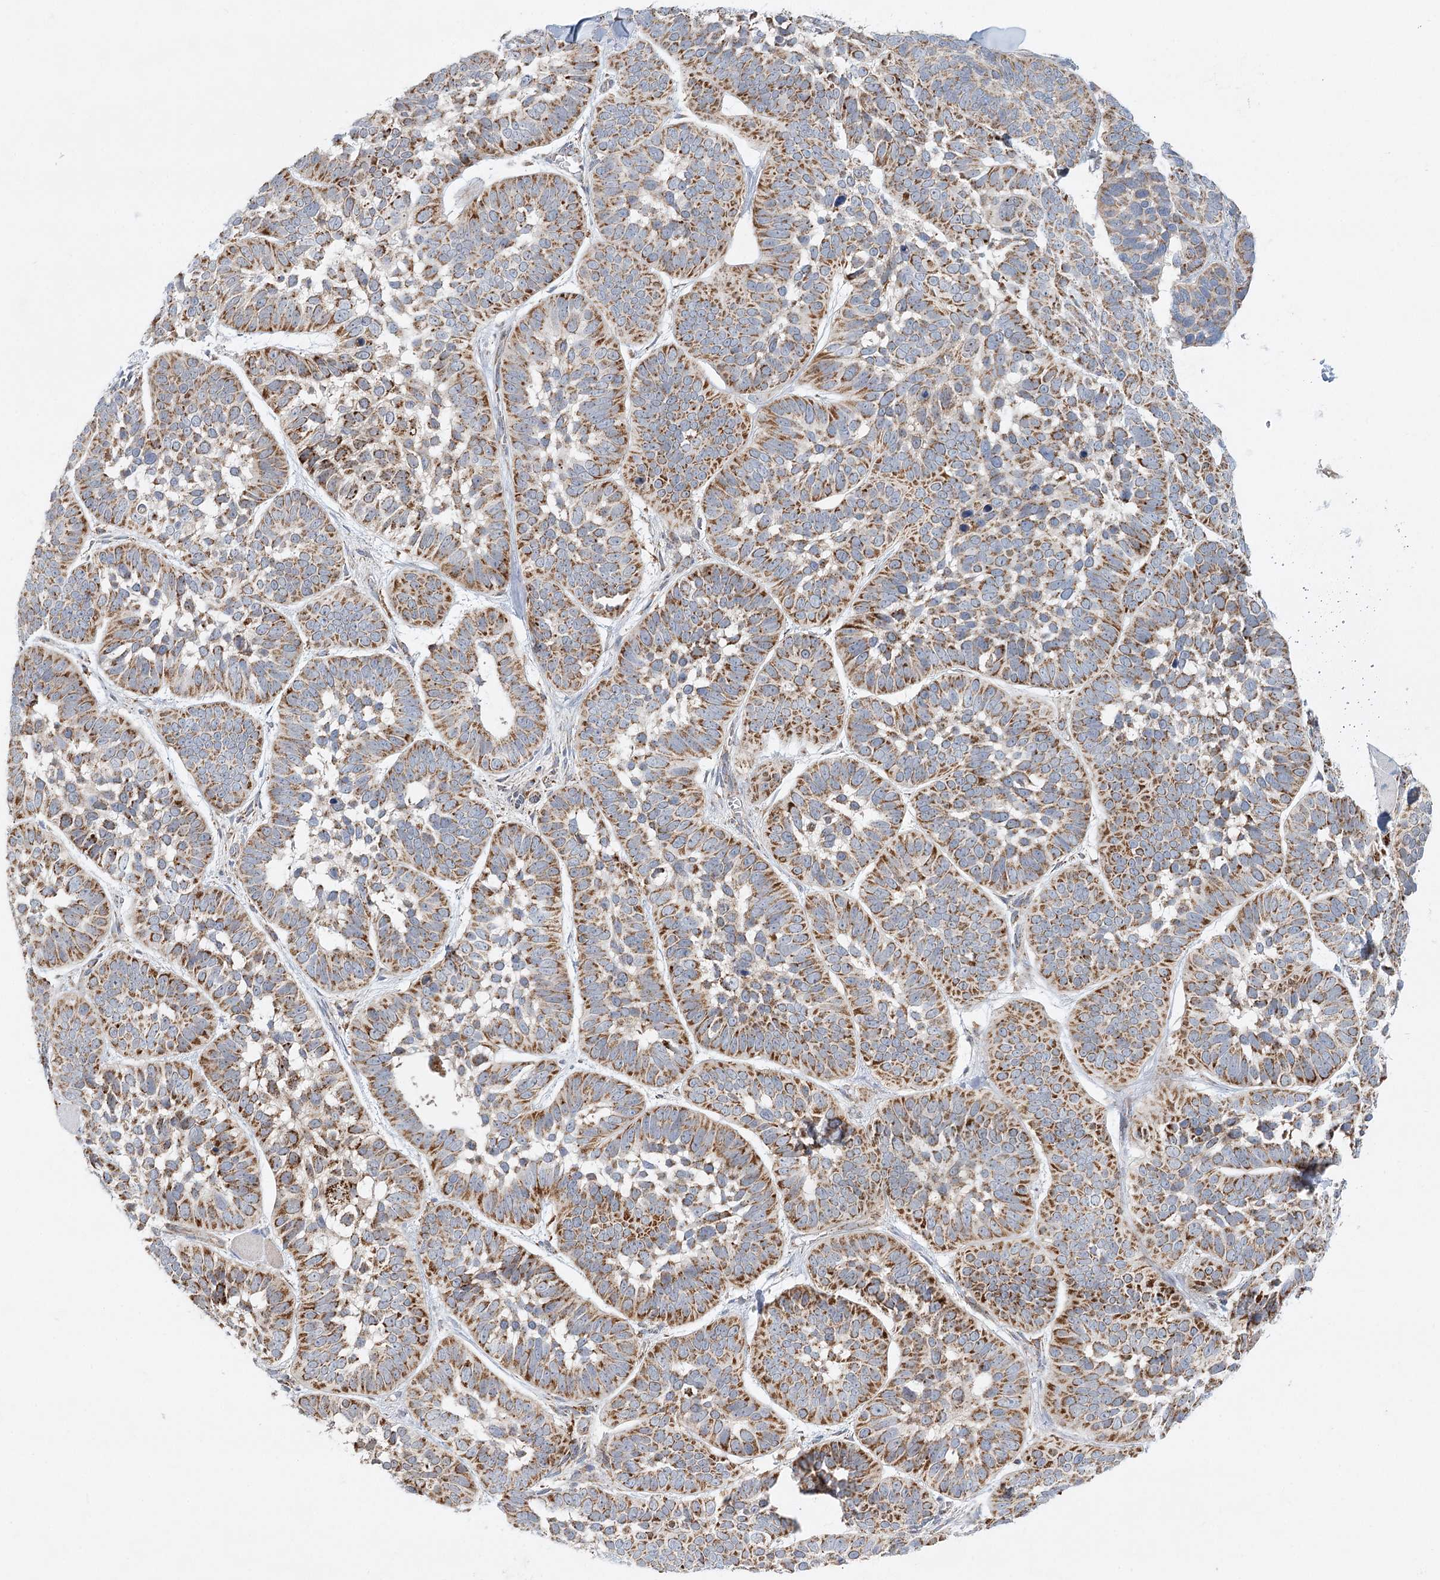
{"staining": {"intensity": "strong", "quantity": ">75%", "location": "cytoplasmic/membranous"}, "tissue": "skin cancer", "cell_type": "Tumor cells", "image_type": "cancer", "snomed": [{"axis": "morphology", "description": "Basal cell carcinoma"}, {"axis": "topography", "description": "Skin"}], "caption": "Tumor cells display high levels of strong cytoplasmic/membranous staining in approximately >75% of cells in skin basal cell carcinoma.", "gene": "TAS1R1", "patient": {"sex": "male", "age": 62}}